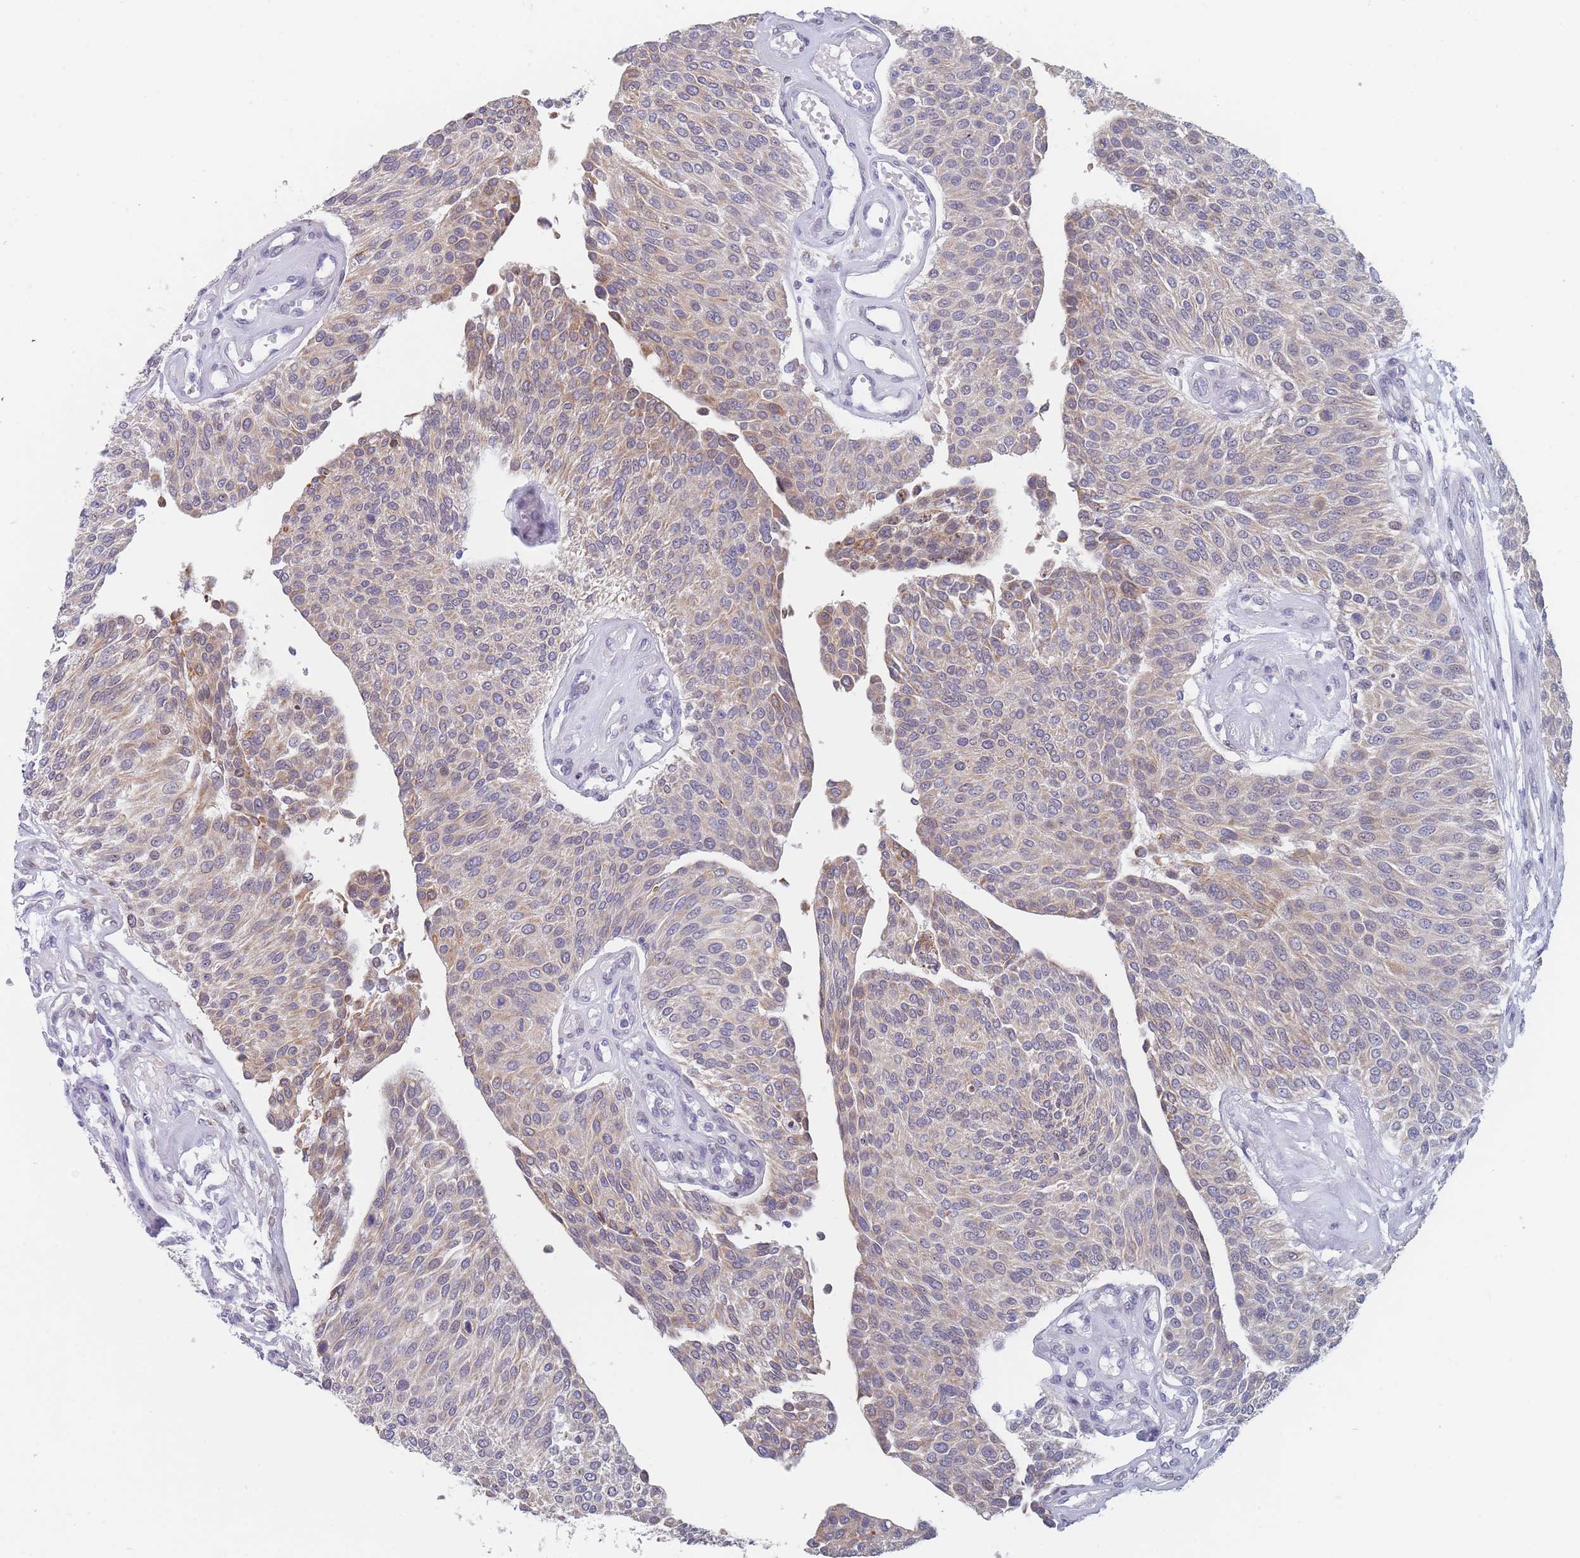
{"staining": {"intensity": "weak", "quantity": "25%-75%", "location": "cytoplasmic/membranous"}, "tissue": "urothelial cancer", "cell_type": "Tumor cells", "image_type": "cancer", "snomed": [{"axis": "morphology", "description": "Urothelial carcinoma, NOS"}, {"axis": "topography", "description": "Urinary bladder"}], "caption": "Protein analysis of transitional cell carcinoma tissue reveals weak cytoplasmic/membranous staining in approximately 25%-75% of tumor cells.", "gene": "TMED10", "patient": {"sex": "male", "age": 55}}